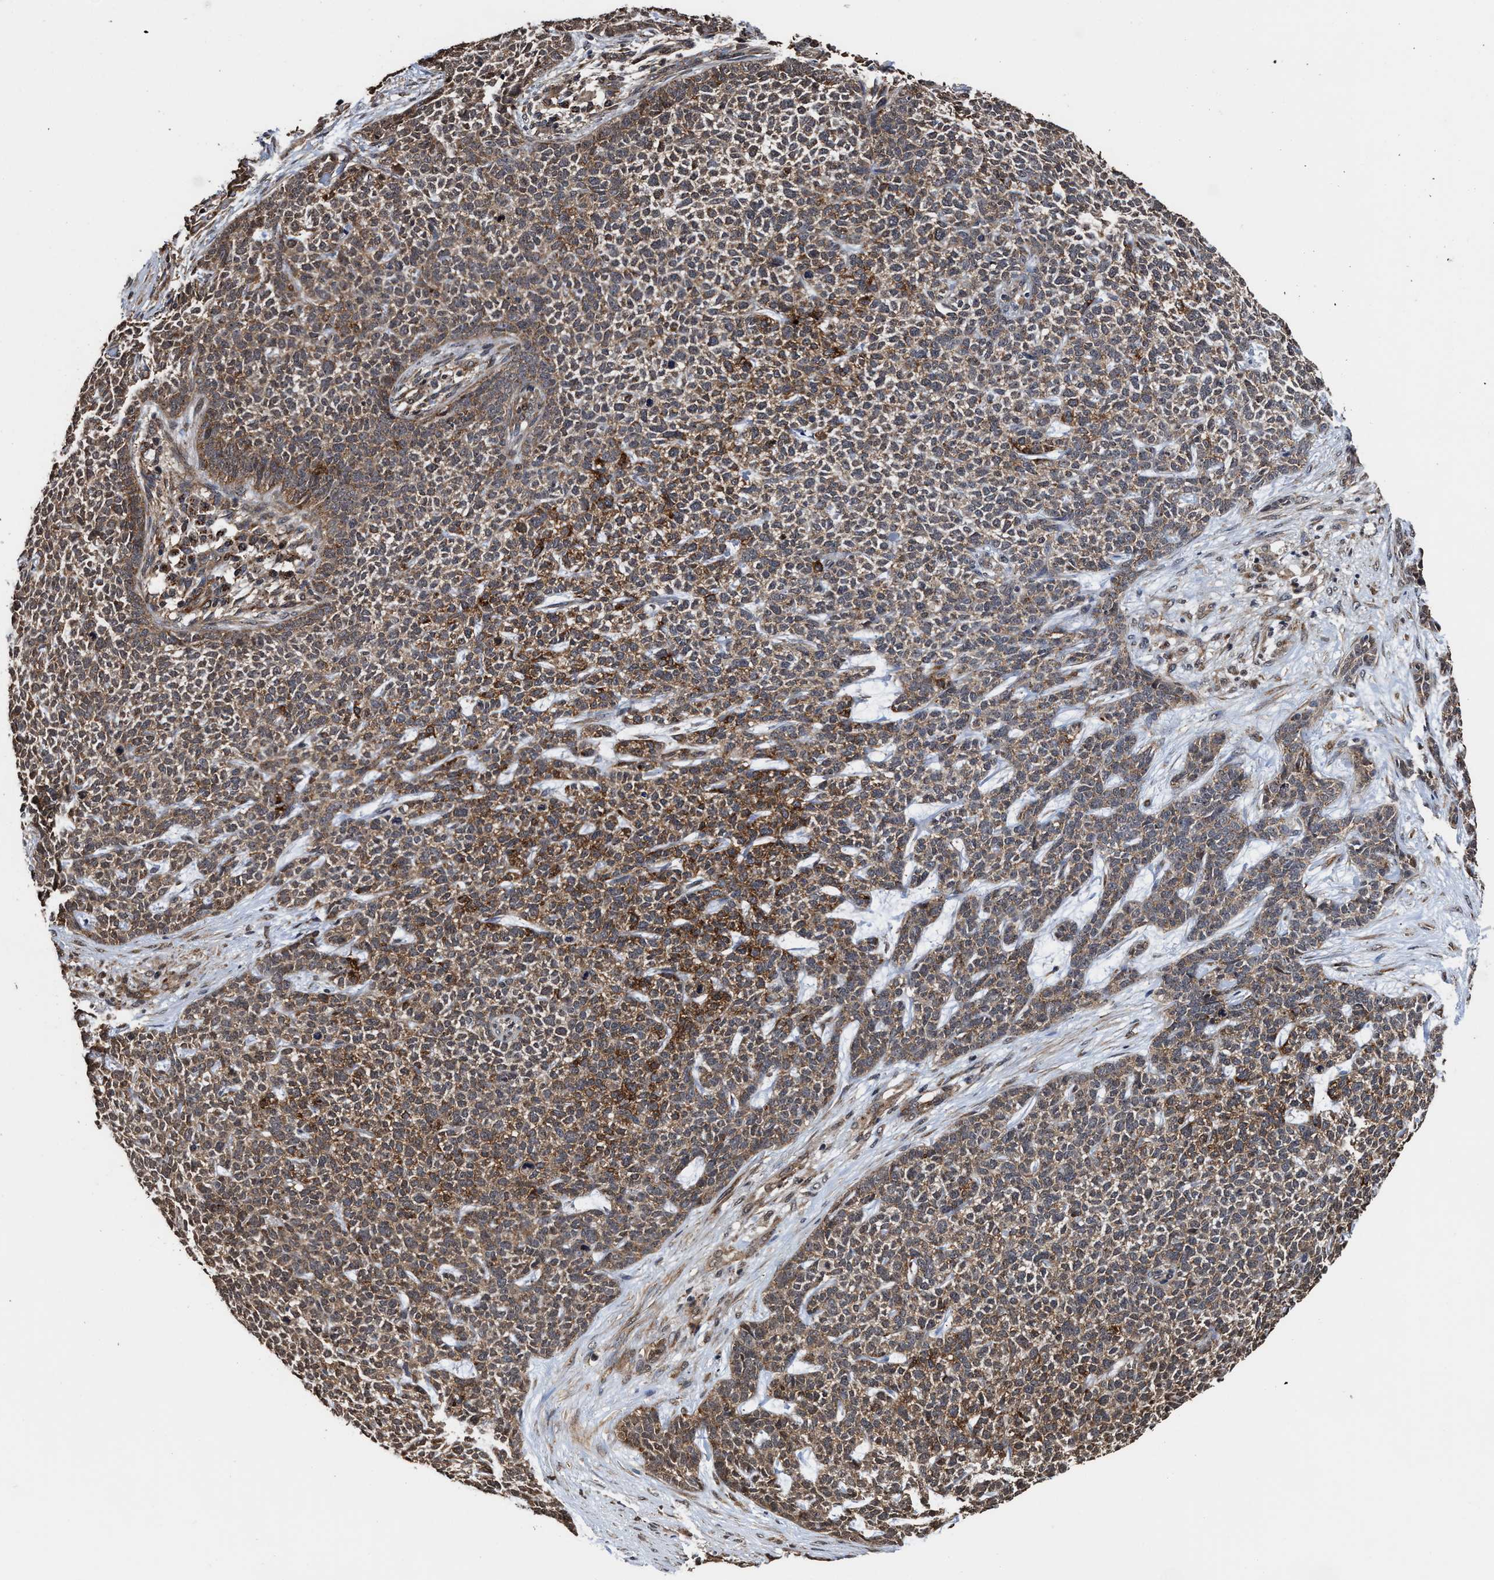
{"staining": {"intensity": "moderate", "quantity": ">75%", "location": "cytoplasmic/membranous,nuclear"}, "tissue": "skin cancer", "cell_type": "Tumor cells", "image_type": "cancer", "snomed": [{"axis": "morphology", "description": "Basal cell carcinoma"}, {"axis": "topography", "description": "Skin"}], "caption": "The immunohistochemical stain shows moderate cytoplasmic/membranous and nuclear expression in tumor cells of basal cell carcinoma (skin) tissue.", "gene": "SEPTIN2", "patient": {"sex": "female", "age": 84}}